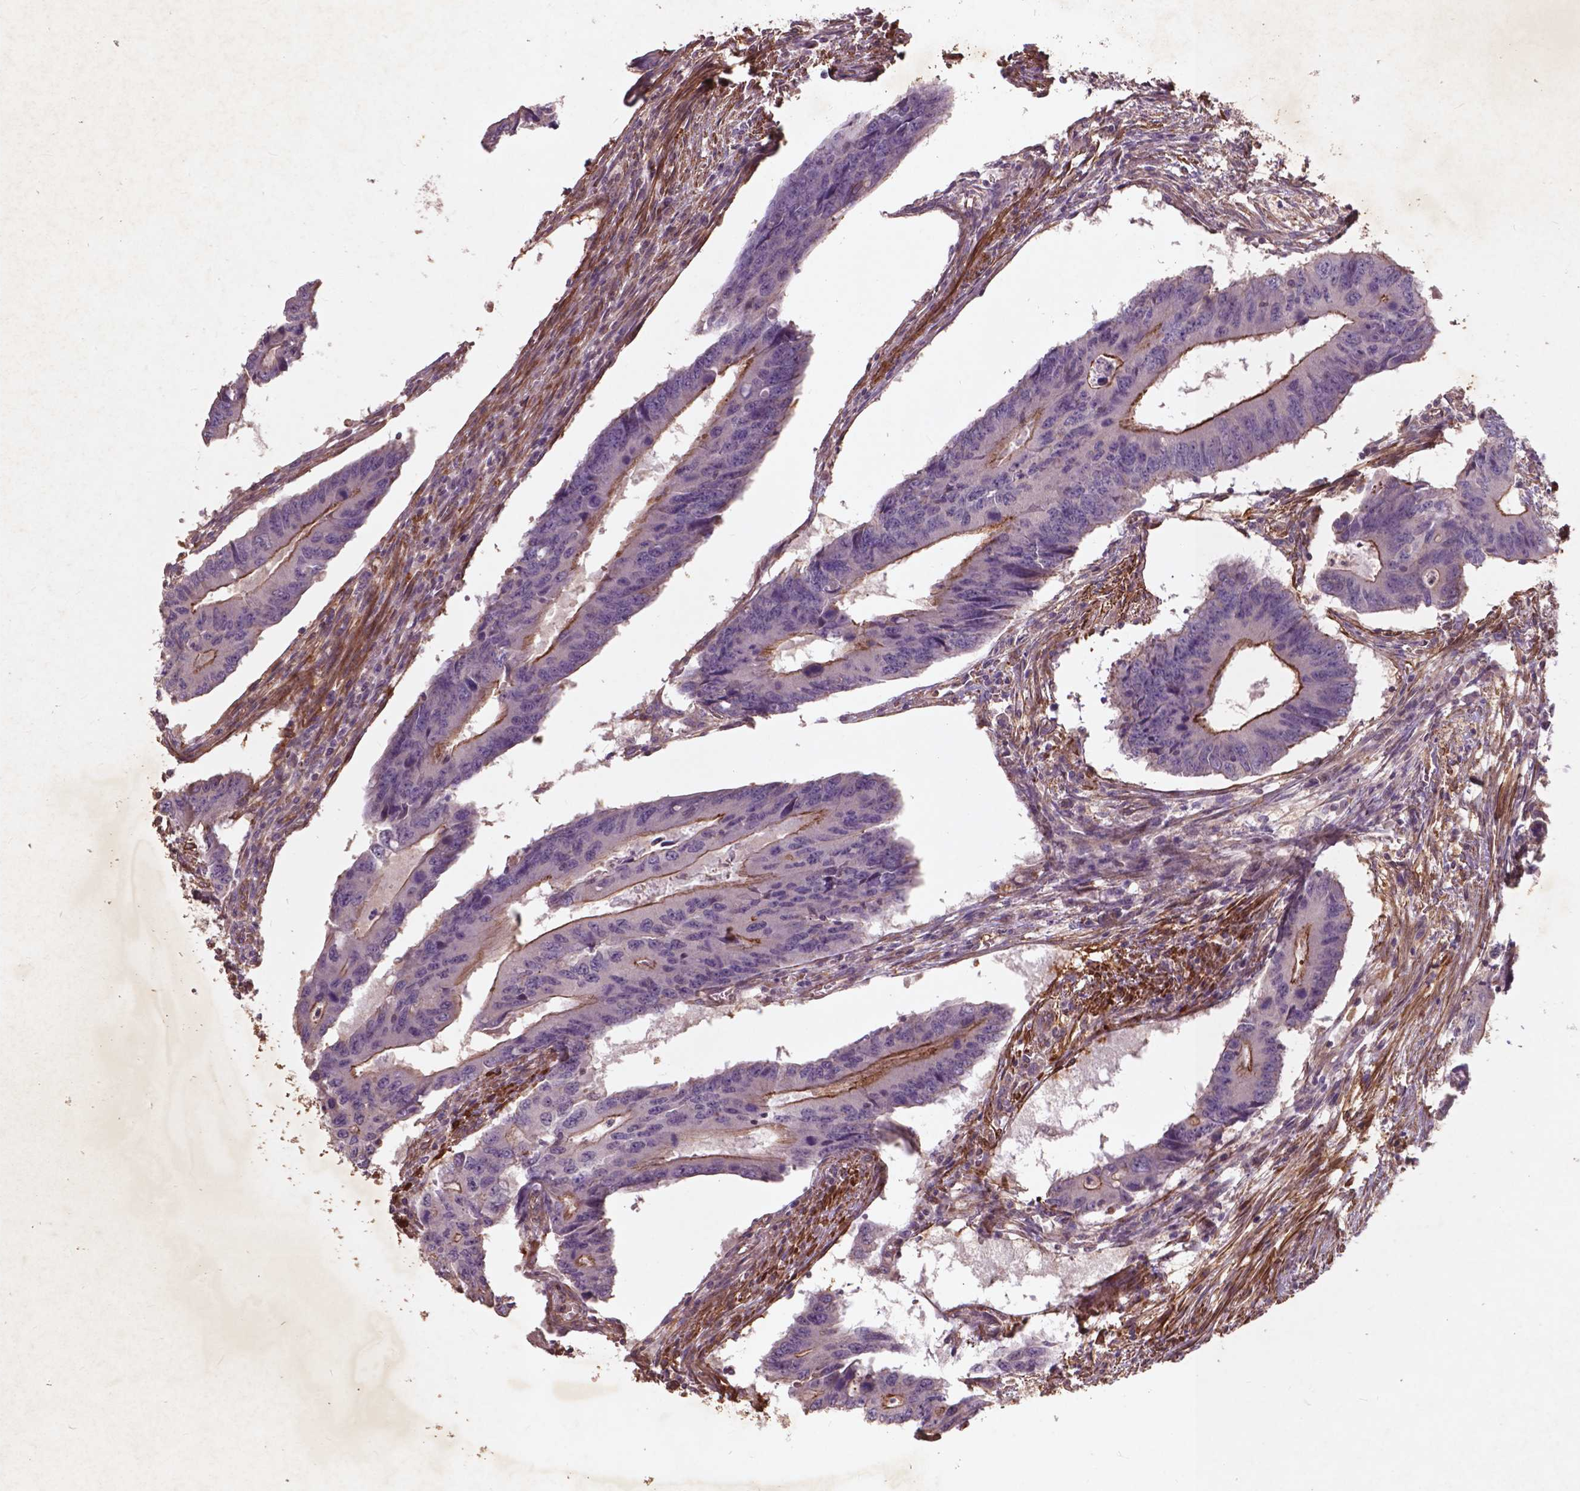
{"staining": {"intensity": "strong", "quantity": "25%-75%", "location": "cytoplasmic/membranous"}, "tissue": "colorectal cancer", "cell_type": "Tumor cells", "image_type": "cancer", "snomed": [{"axis": "morphology", "description": "Adenocarcinoma, NOS"}, {"axis": "topography", "description": "Colon"}], "caption": "Human colorectal cancer (adenocarcinoma) stained for a protein (brown) reveals strong cytoplasmic/membranous positive positivity in about 25%-75% of tumor cells.", "gene": "RFPL4B", "patient": {"sex": "male", "age": 53}}